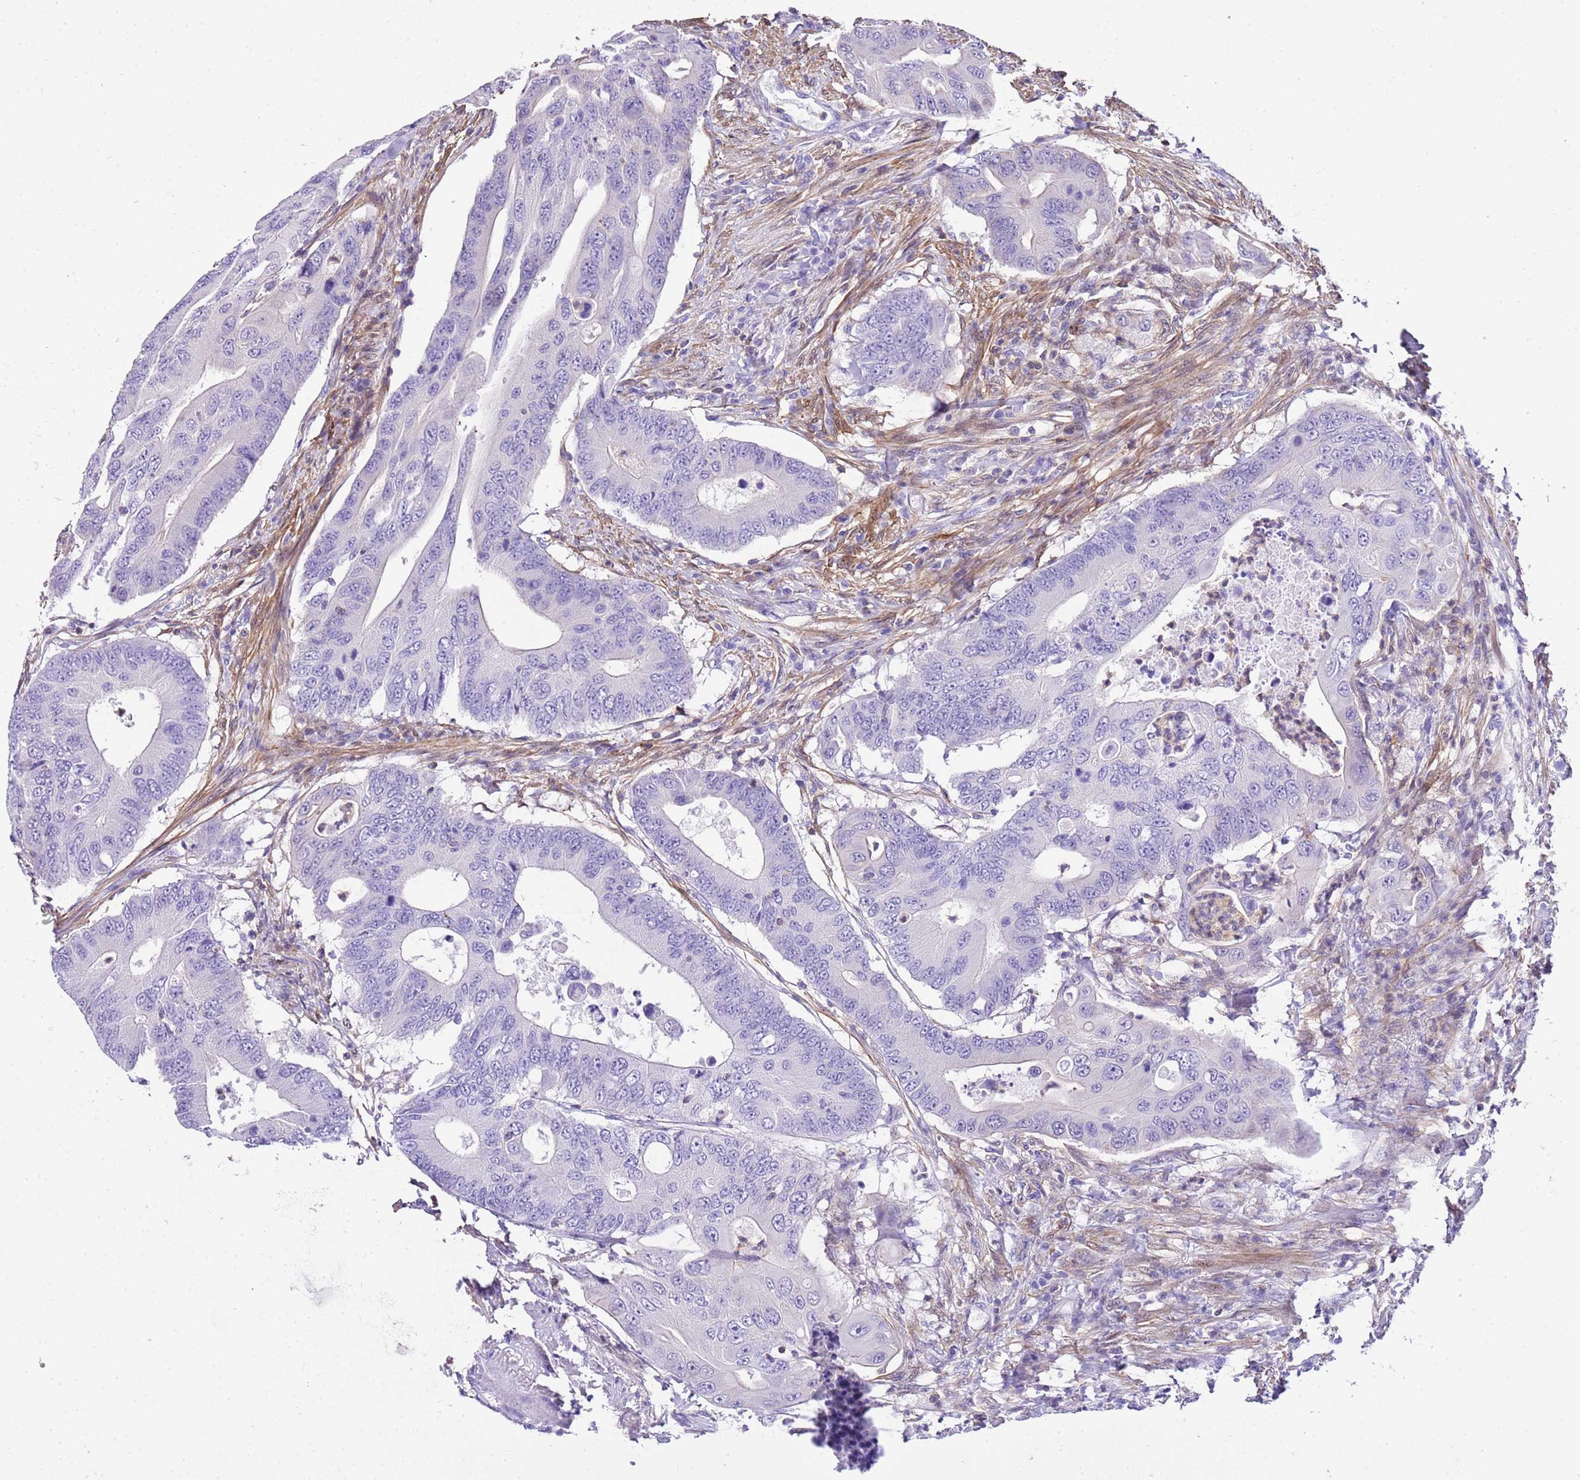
{"staining": {"intensity": "negative", "quantity": "none", "location": "none"}, "tissue": "colorectal cancer", "cell_type": "Tumor cells", "image_type": "cancer", "snomed": [{"axis": "morphology", "description": "Adenocarcinoma, NOS"}, {"axis": "topography", "description": "Colon"}], "caption": "High magnification brightfield microscopy of colorectal adenocarcinoma stained with DAB (3,3'-diaminobenzidine) (brown) and counterstained with hematoxylin (blue): tumor cells show no significant staining.", "gene": "CNN2", "patient": {"sex": "male", "age": 71}}